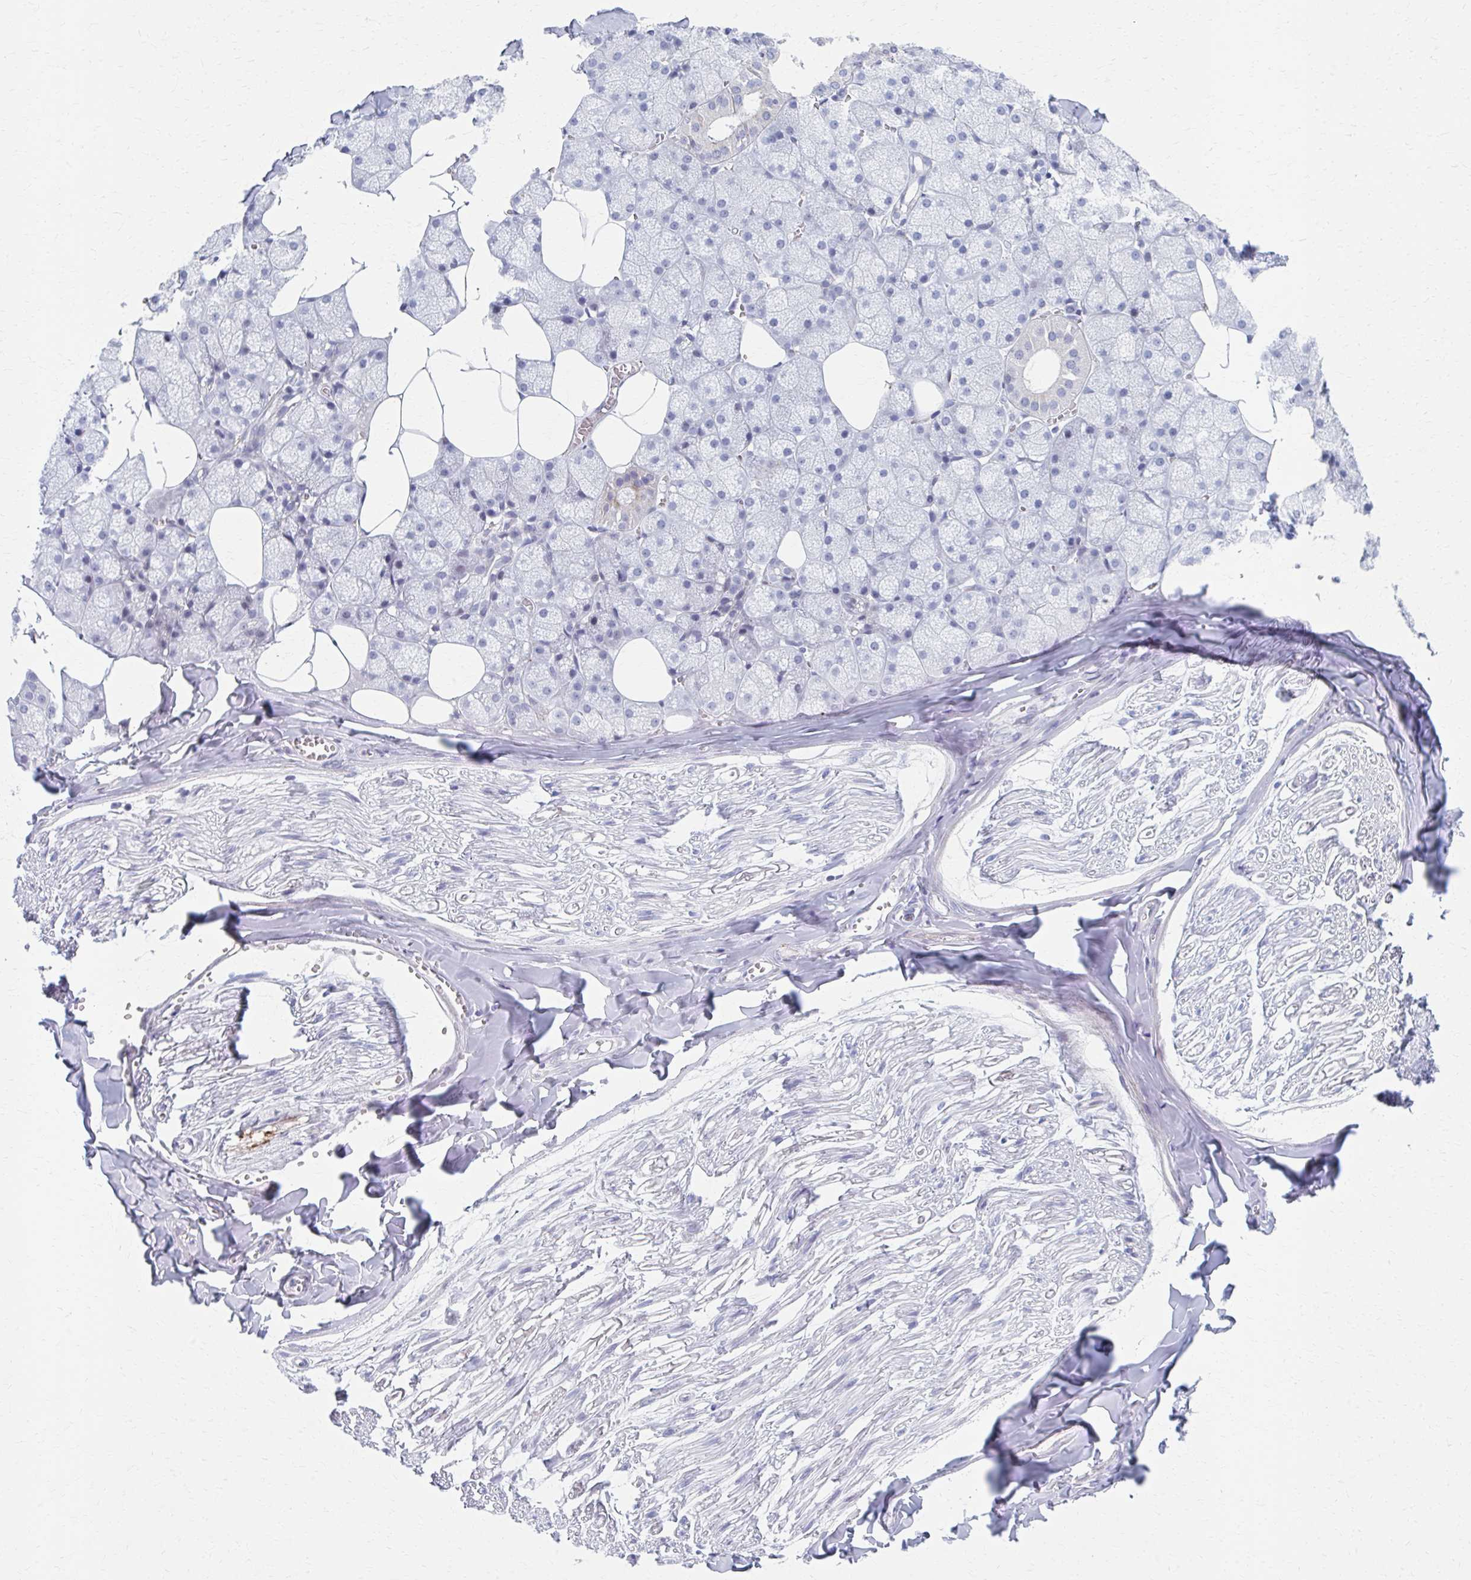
{"staining": {"intensity": "negative", "quantity": "none", "location": "none"}, "tissue": "salivary gland", "cell_type": "Glandular cells", "image_type": "normal", "snomed": [{"axis": "morphology", "description": "Normal tissue, NOS"}, {"axis": "topography", "description": "Salivary gland"}, {"axis": "topography", "description": "Peripheral nerve tissue"}], "caption": "This is a micrograph of immunohistochemistry staining of normal salivary gland, which shows no staining in glandular cells. Nuclei are stained in blue.", "gene": "ABHD16B", "patient": {"sex": "male", "age": 38}}